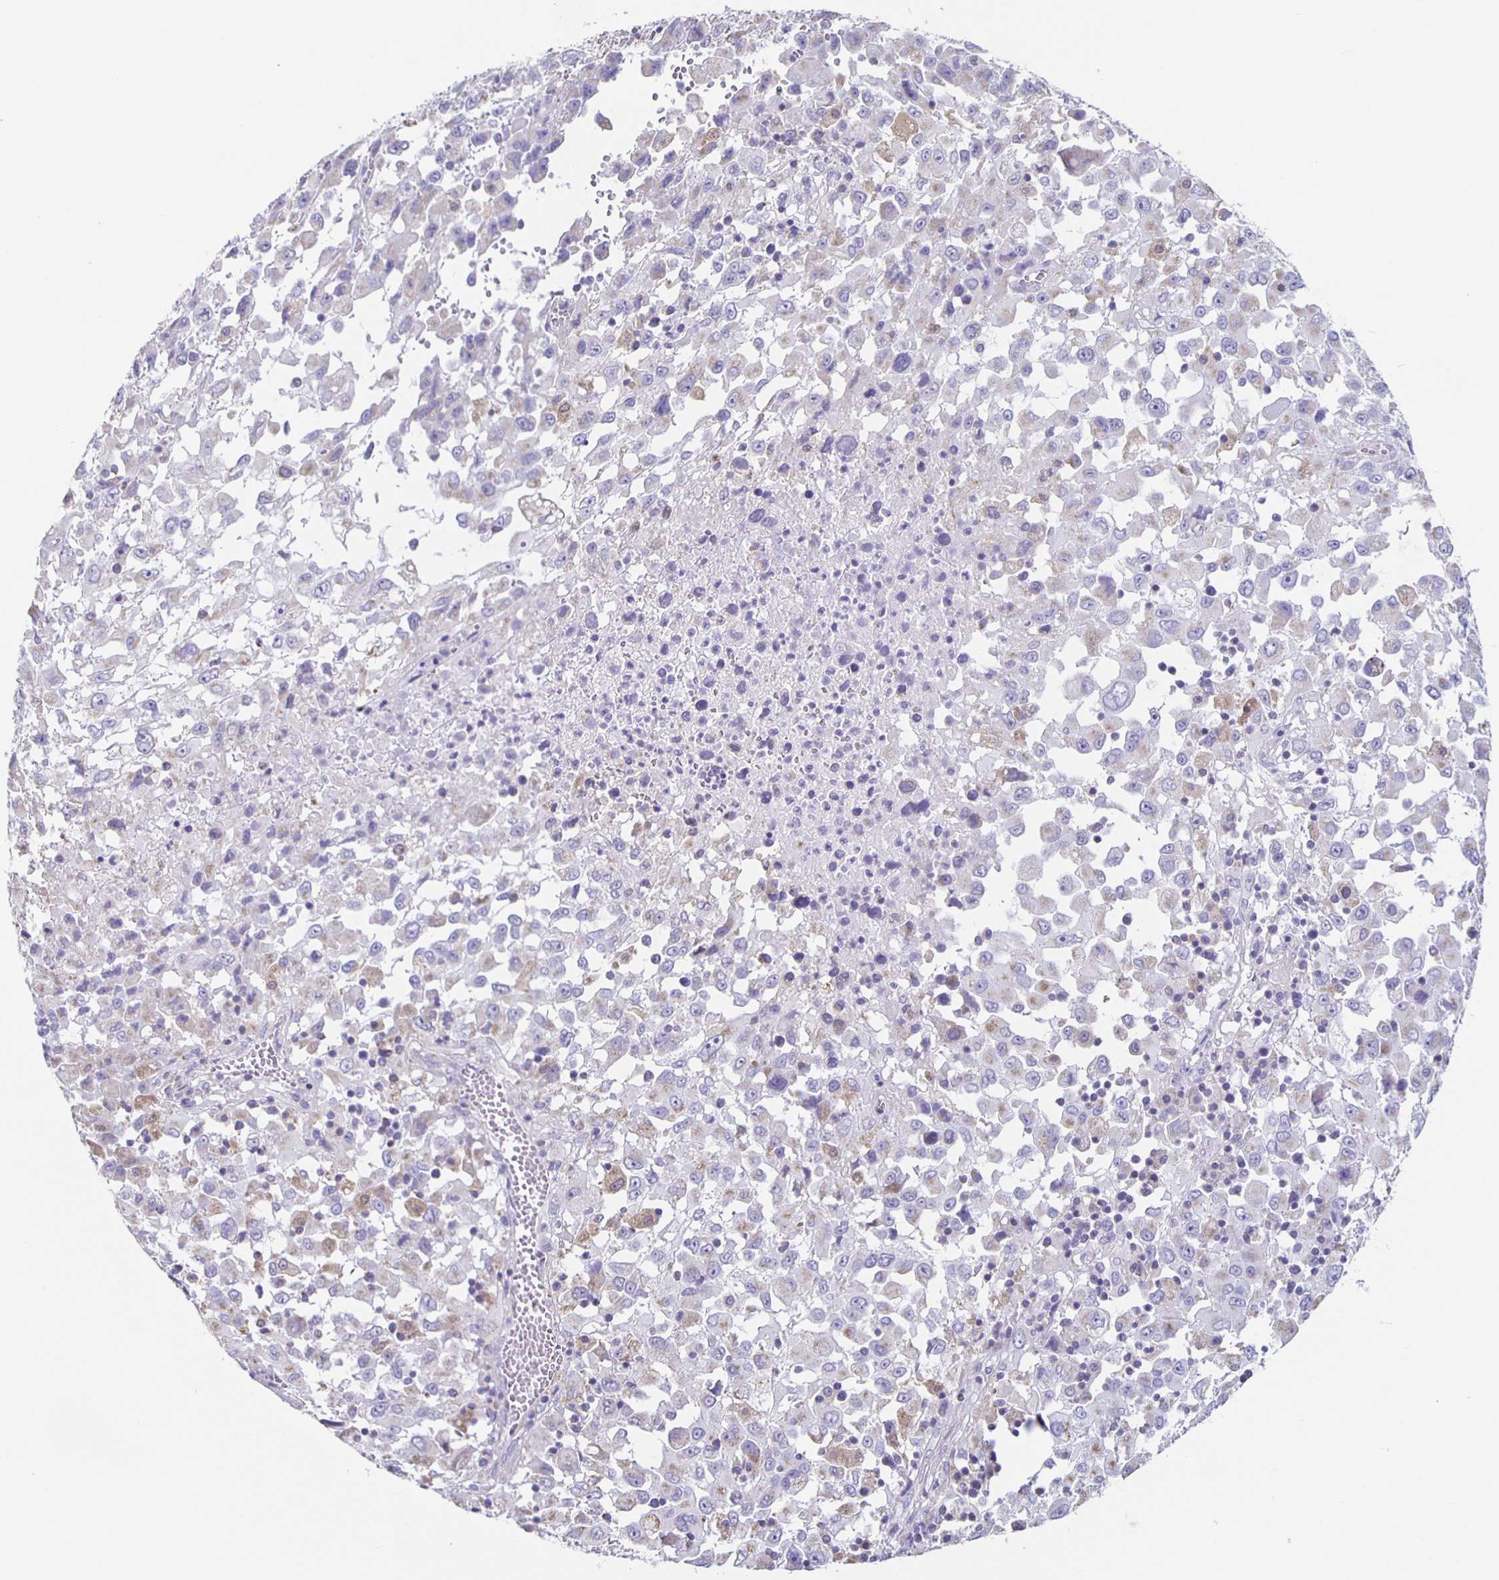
{"staining": {"intensity": "weak", "quantity": "<25%", "location": "cytoplasmic/membranous"}, "tissue": "melanoma", "cell_type": "Tumor cells", "image_type": "cancer", "snomed": [{"axis": "morphology", "description": "Malignant melanoma, Metastatic site"}, {"axis": "topography", "description": "Soft tissue"}], "caption": "Immunohistochemistry image of melanoma stained for a protein (brown), which reveals no positivity in tumor cells.", "gene": "TPPP", "patient": {"sex": "male", "age": 50}}